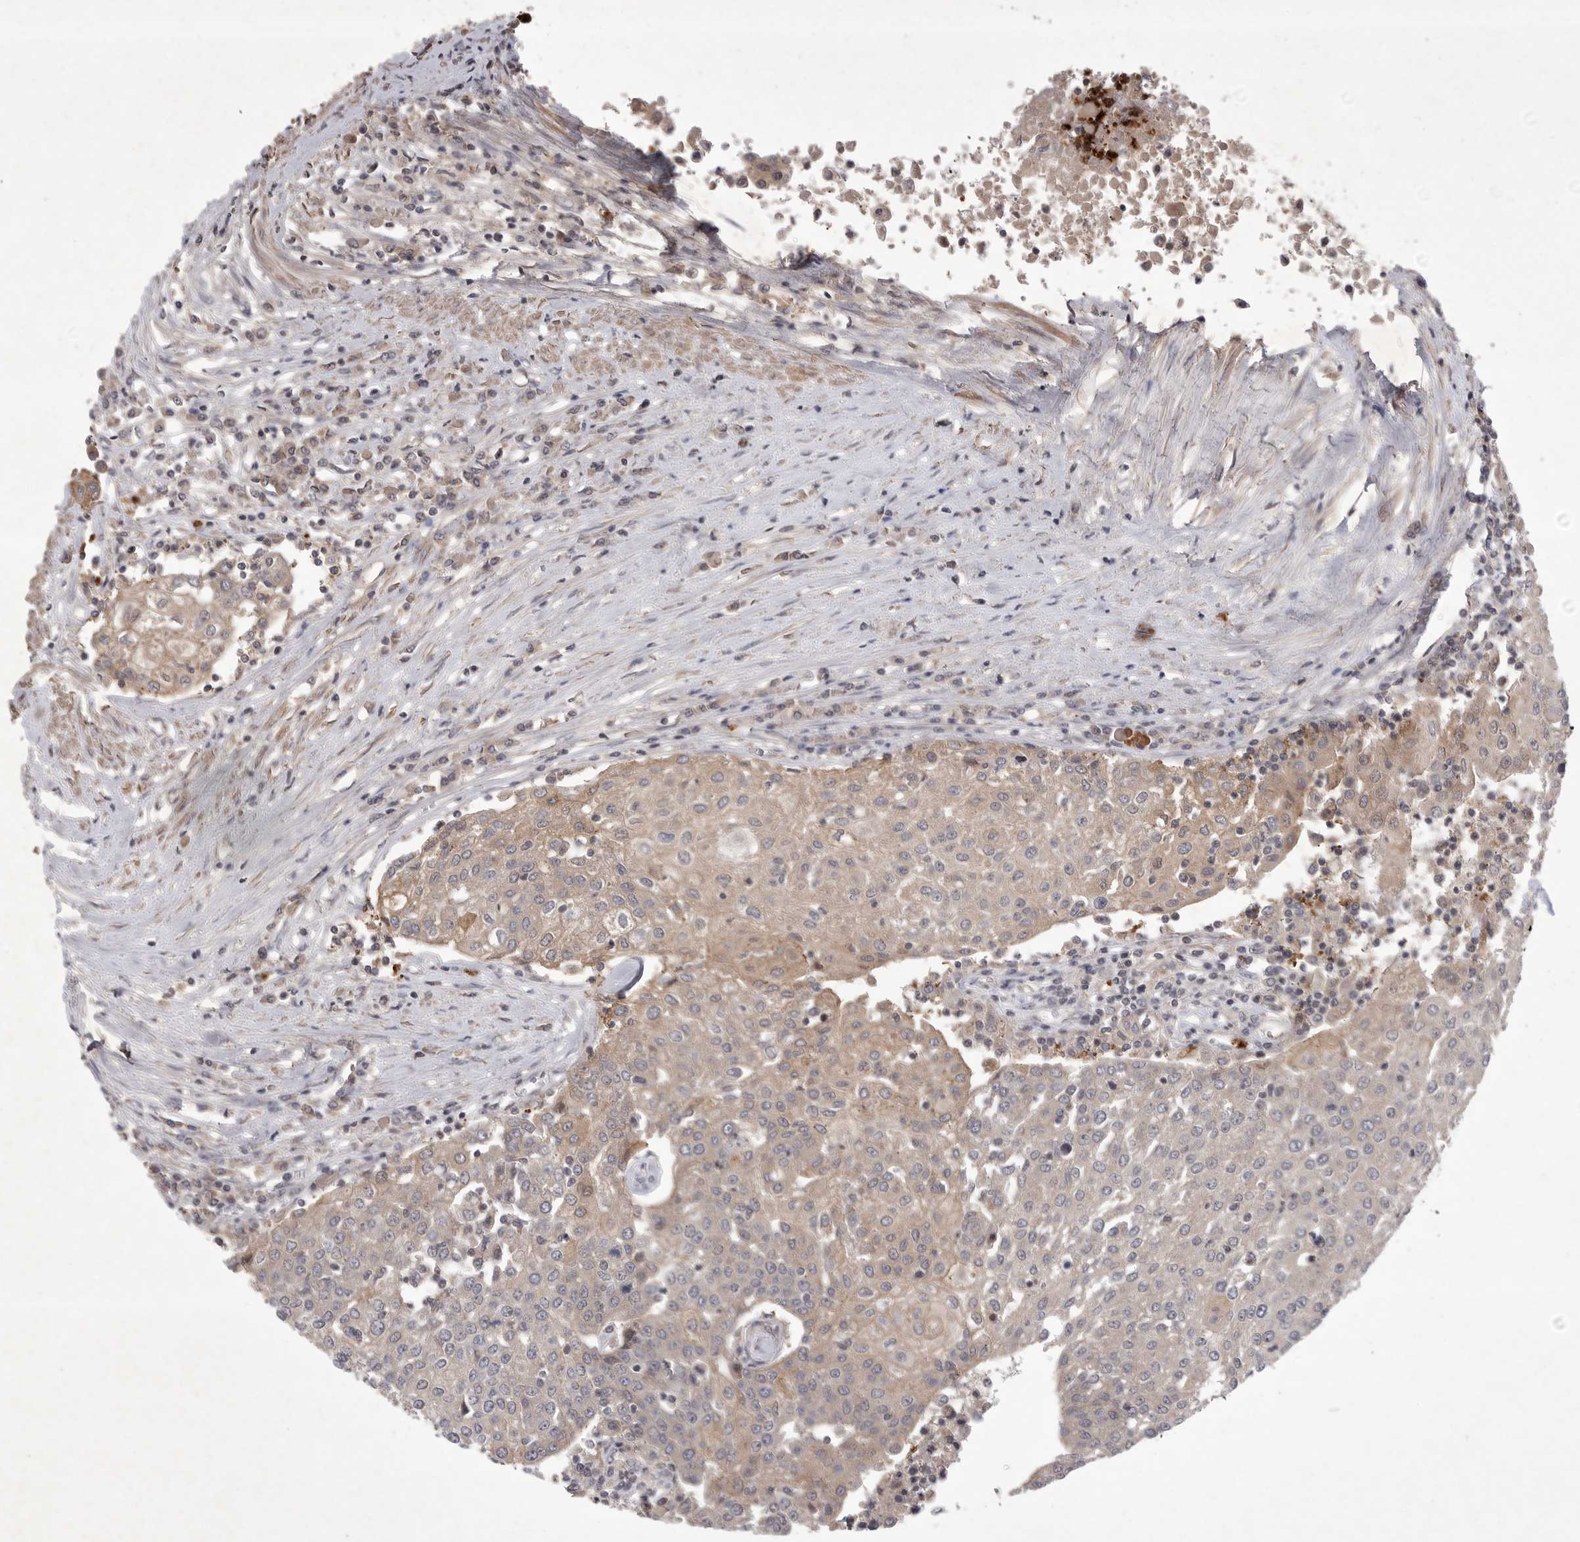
{"staining": {"intensity": "weak", "quantity": "25%-75%", "location": "cytoplasmic/membranous"}, "tissue": "urothelial cancer", "cell_type": "Tumor cells", "image_type": "cancer", "snomed": [{"axis": "morphology", "description": "Urothelial carcinoma, High grade"}, {"axis": "topography", "description": "Urinary bladder"}], "caption": "Immunohistochemistry (IHC) photomicrograph of neoplastic tissue: urothelial cancer stained using IHC reveals low levels of weak protein expression localized specifically in the cytoplasmic/membranous of tumor cells, appearing as a cytoplasmic/membranous brown color.", "gene": "UBE3D", "patient": {"sex": "female", "age": 85}}